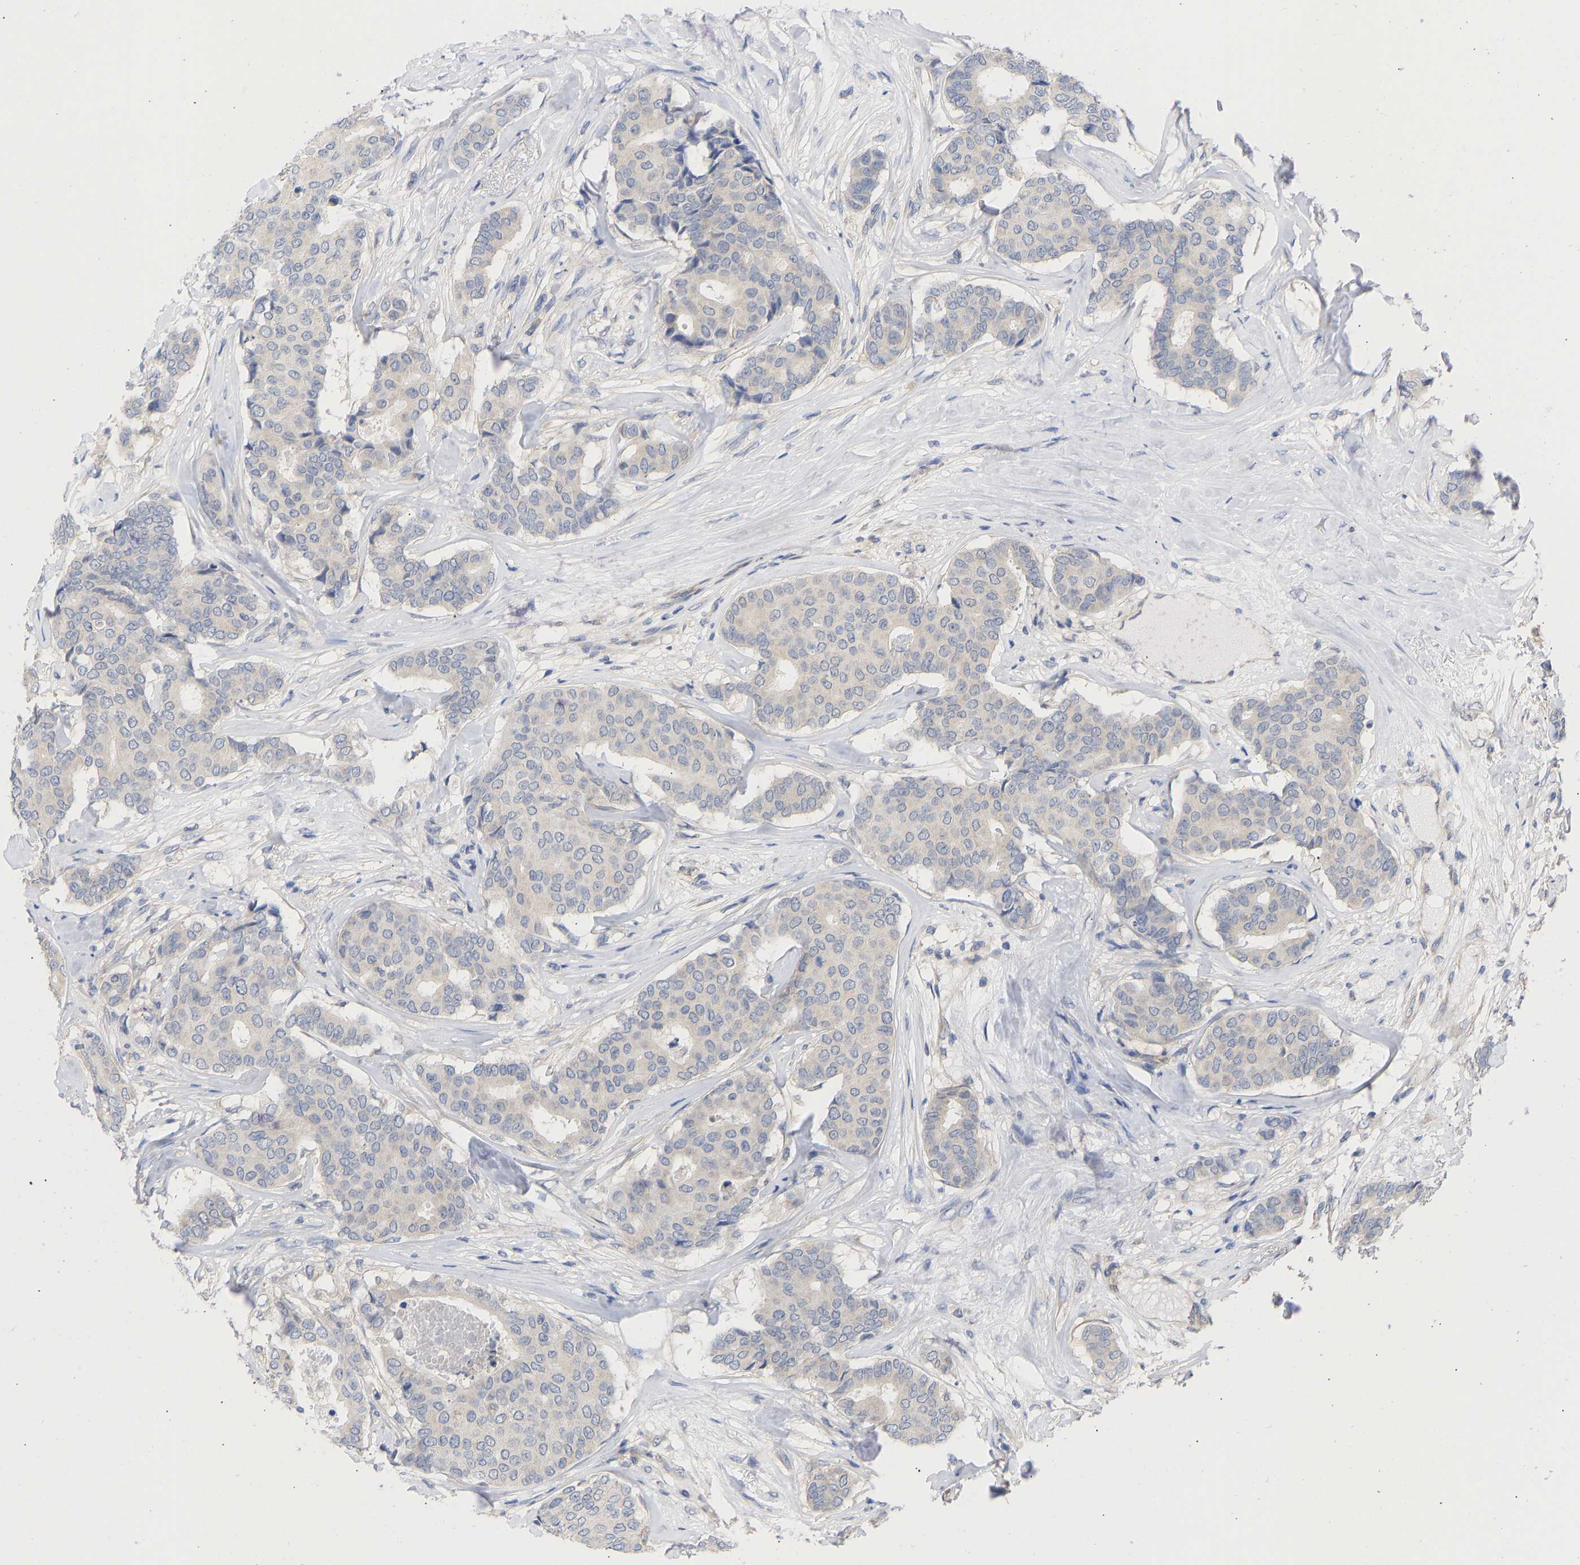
{"staining": {"intensity": "negative", "quantity": "none", "location": "none"}, "tissue": "breast cancer", "cell_type": "Tumor cells", "image_type": "cancer", "snomed": [{"axis": "morphology", "description": "Duct carcinoma"}, {"axis": "topography", "description": "Breast"}], "caption": "An IHC image of breast cancer (infiltrating ductal carcinoma) is shown. There is no staining in tumor cells of breast cancer (infiltrating ductal carcinoma).", "gene": "MAP2K3", "patient": {"sex": "female", "age": 75}}